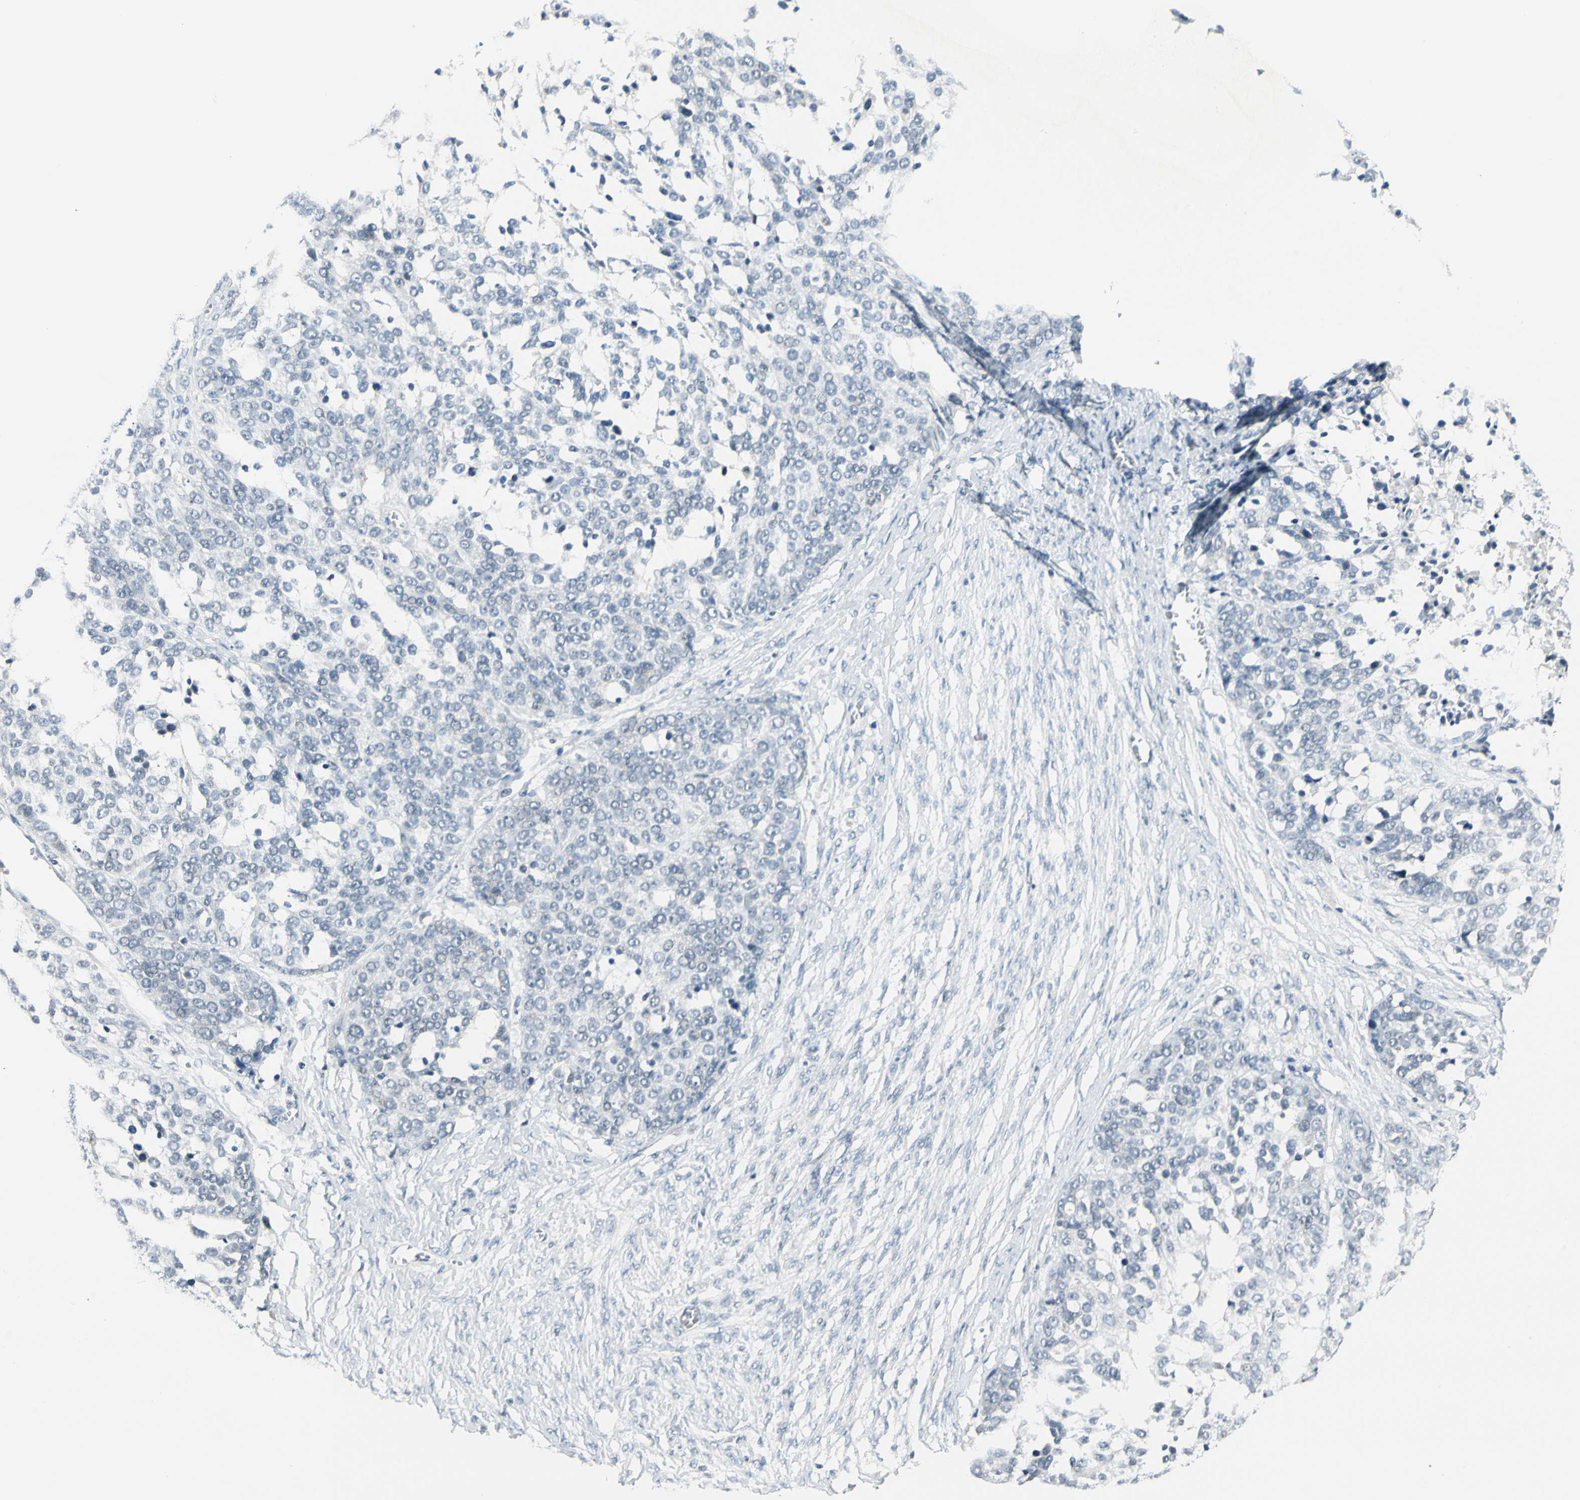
{"staining": {"intensity": "negative", "quantity": "none", "location": "none"}, "tissue": "ovarian cancer", "cell_type": "Tumor cells", "image_type": "cancer", "snomed": [{"axis": "morphology", "description": "Cystadenocarcinoma, serous, NOS"}, {"axis": "topography", "description": "Ovary"}], "caption": "This is an IHC histopathology image of ovarian cancer. There is no positivity in tumor cells.", "gene": "ZSCAN1", "patient": {"sex": "female", "age": 44}}